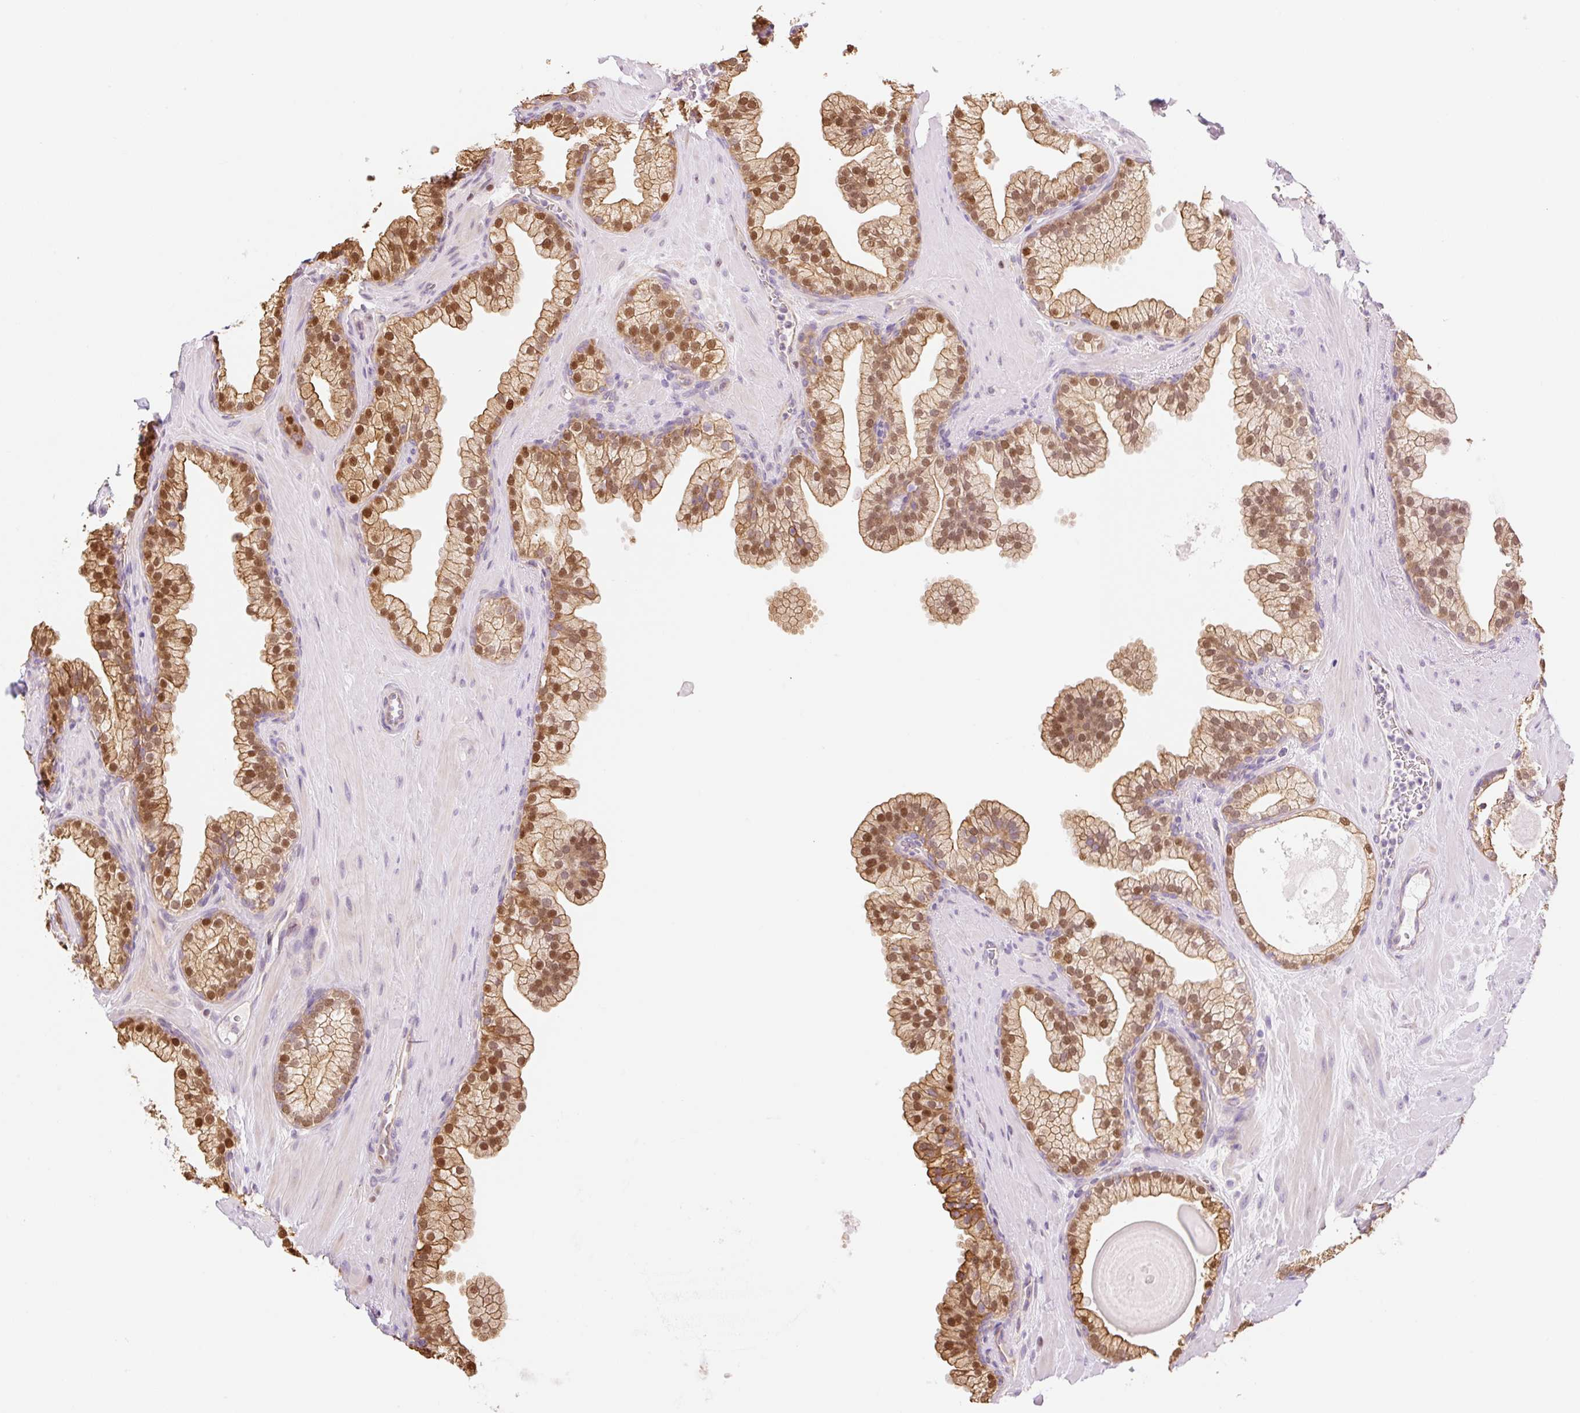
{"staining": {"intensity": "moderate", "quantity": ">75%", "location": "cytoplasmic/membranous,nuclear"}, "tissue": "prostate", "cell_type": "Glandular cells", "image_type": "normal", "snomed": [{"axis": "morphology", "description": "Normal tissue, NOS"}, {"axis": "topography", "description": "Prostate"}, {"axis": "topography", "description": "Peripheral nerve tissue"}], "caption": "An image of prostate stained for a protein displays moderate cytoplasmic/membranous,nuclear brown staining in glandular cells. (DAB = brown stain, brightfield microscopy at high magnification).", "gene": "NLRP5", "patient": {"sex": "male", "age": 61}}